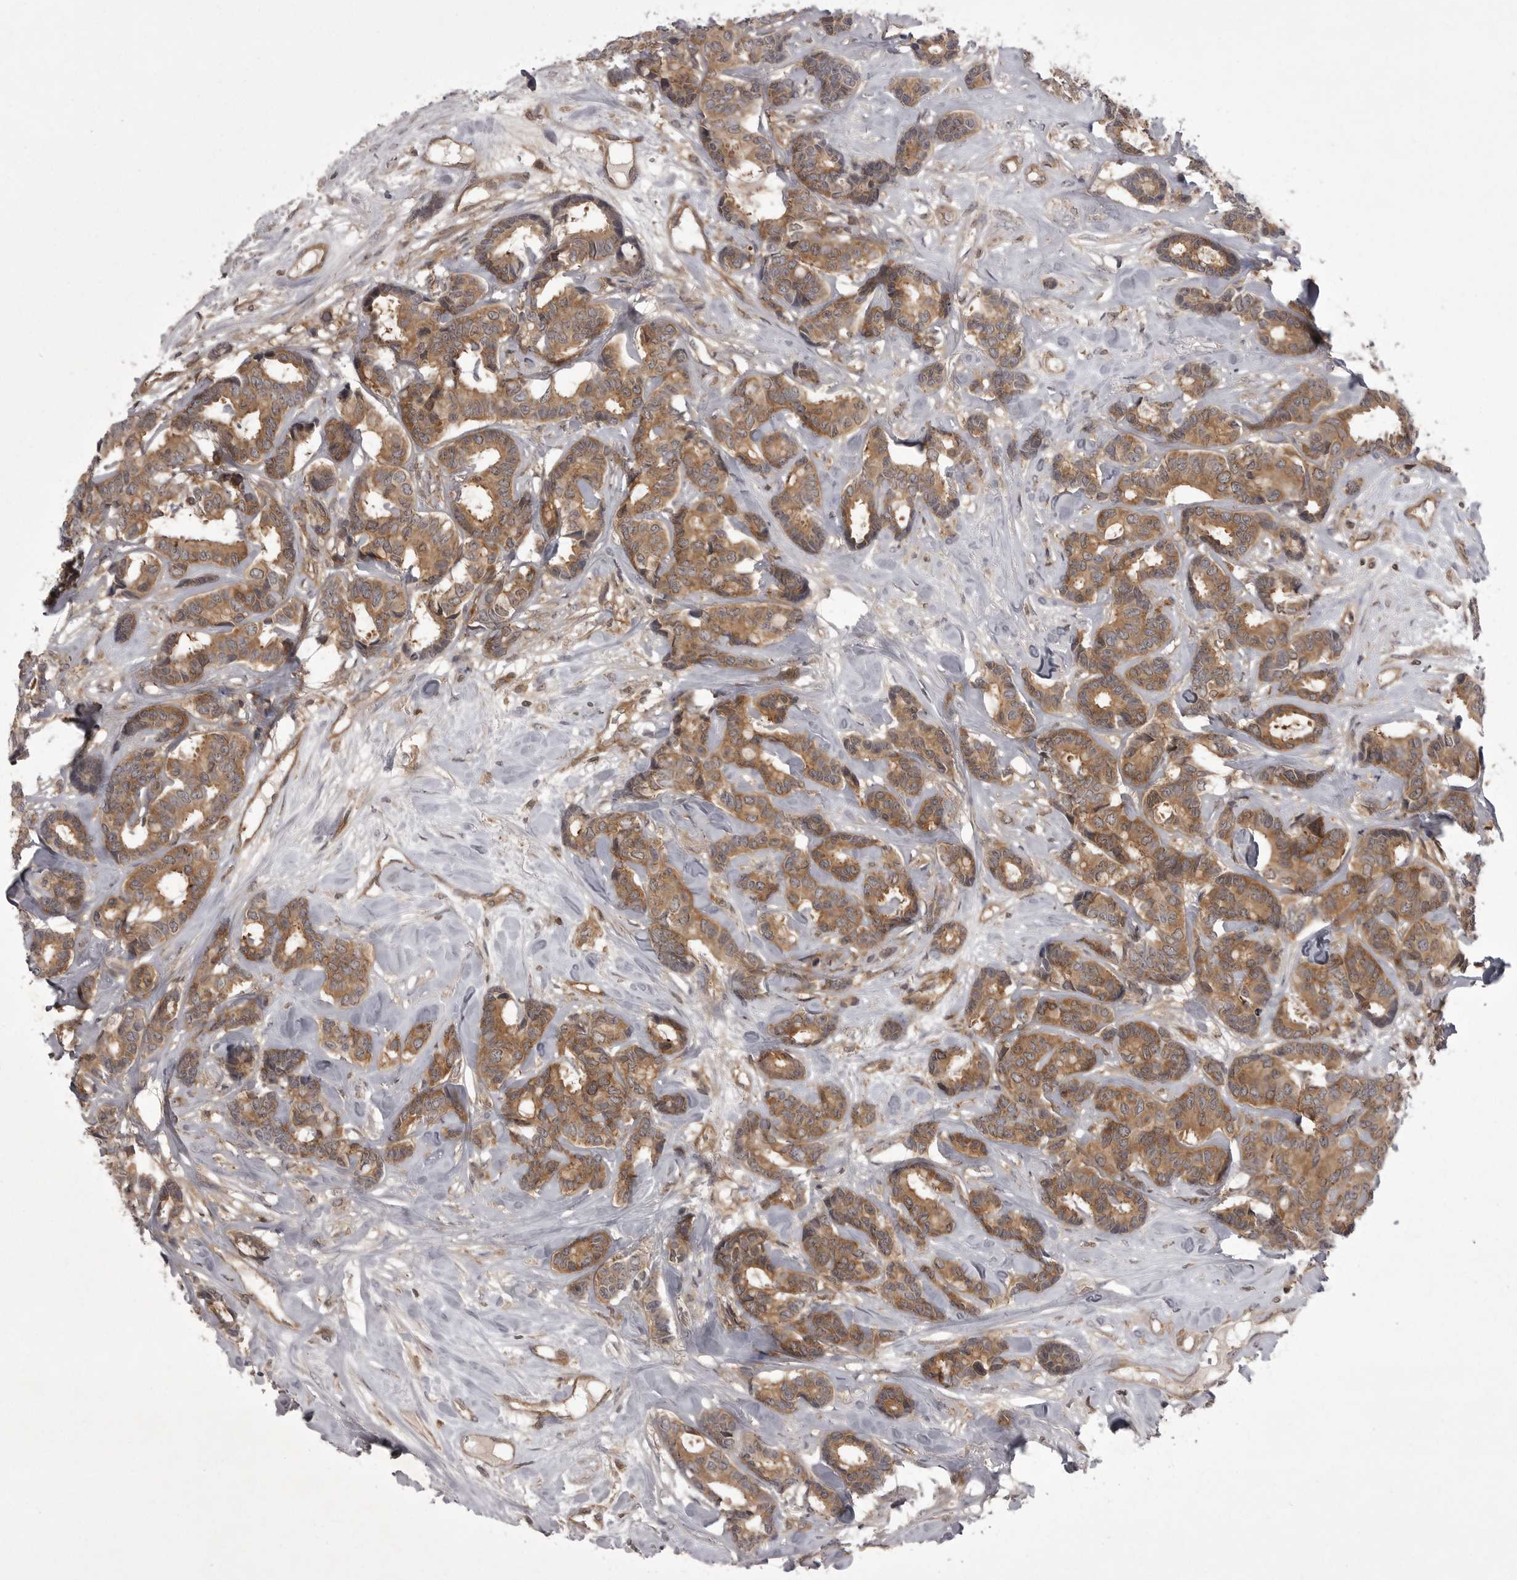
{"staining": {"intensity": "moderate", "quantity": ">75%", "location": "cytoplasmic/membranous"}, "tissue": "breast cancer", "cell_type": "Tumor cells", "image_type": "cancer", "snomed": [{"axis": "morphology", "description": "Duct carcinoma"}, {"axis": "topography", "description": "Breast"}], "caption": "A brown stain shows moderate cytoplasmic/membranous expression of a protein in breast infiltrating ductal carcinoma tumor cells. The protein of interest is stained brown, and the nuclei are stained in blue (DAB (3,3'-diaminobenzidine) IHC with brightfield microscopy, high magnification).", "gene": "STK24", "patient": {"sex": "female", "age": 87}}